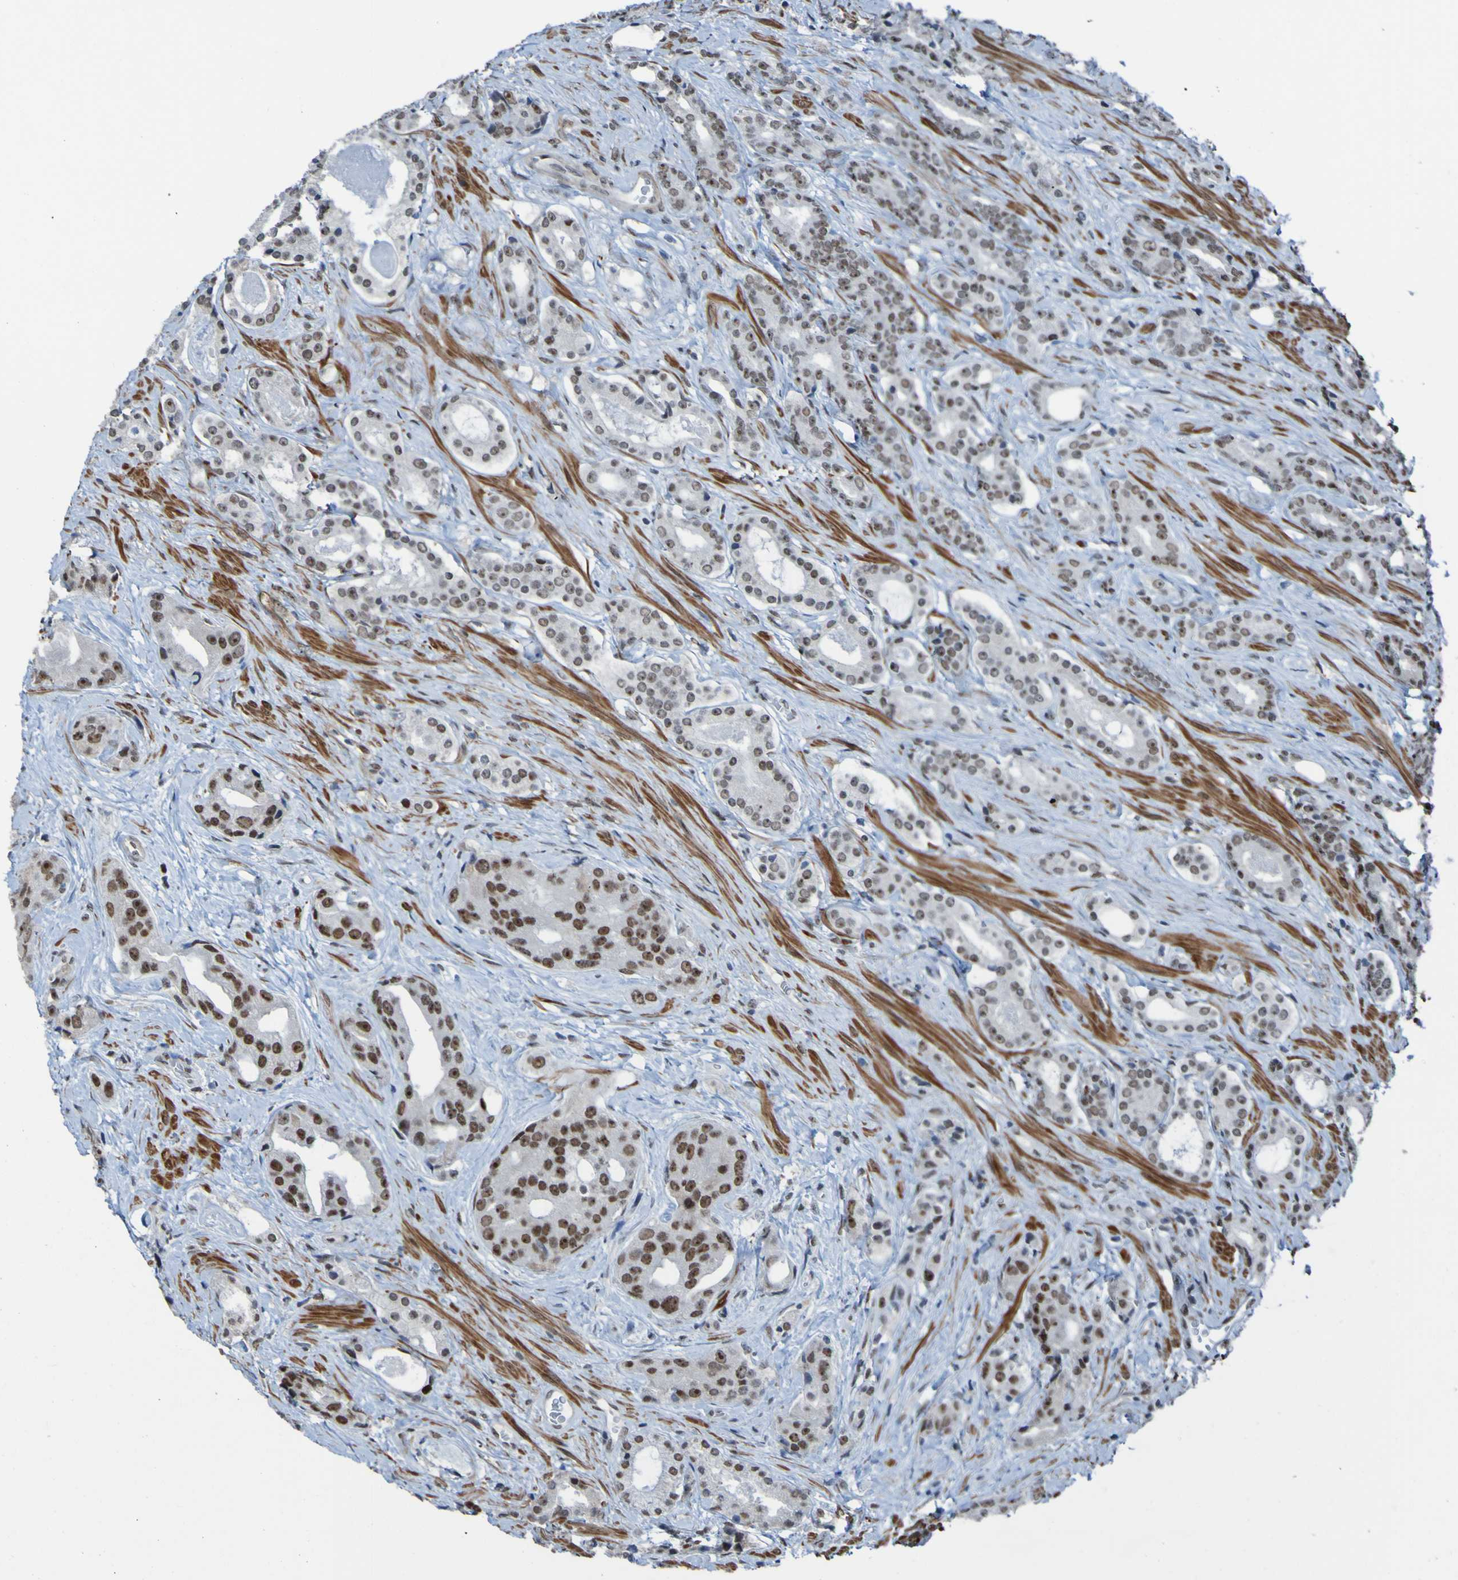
{"staining": {"intensity": "strong", "quantity": ">75%", "location": "nuclear"}, "tissue": "prostate cancer", "cell_type": "Tumor cells", "image_type": "cancer", "snomed": [{"axis": "morphology", "description": "Adenocarcinoma, High grade"}, {"axis": "topography", "description": "Prostate"}], "caption": "Adenocarcinoma (high-grade) (prostate) stained with a protein marker exhibits strong staining in tumor cells.", "gene": "PHF2", "patient": {"sex": "male", "age": 71}}